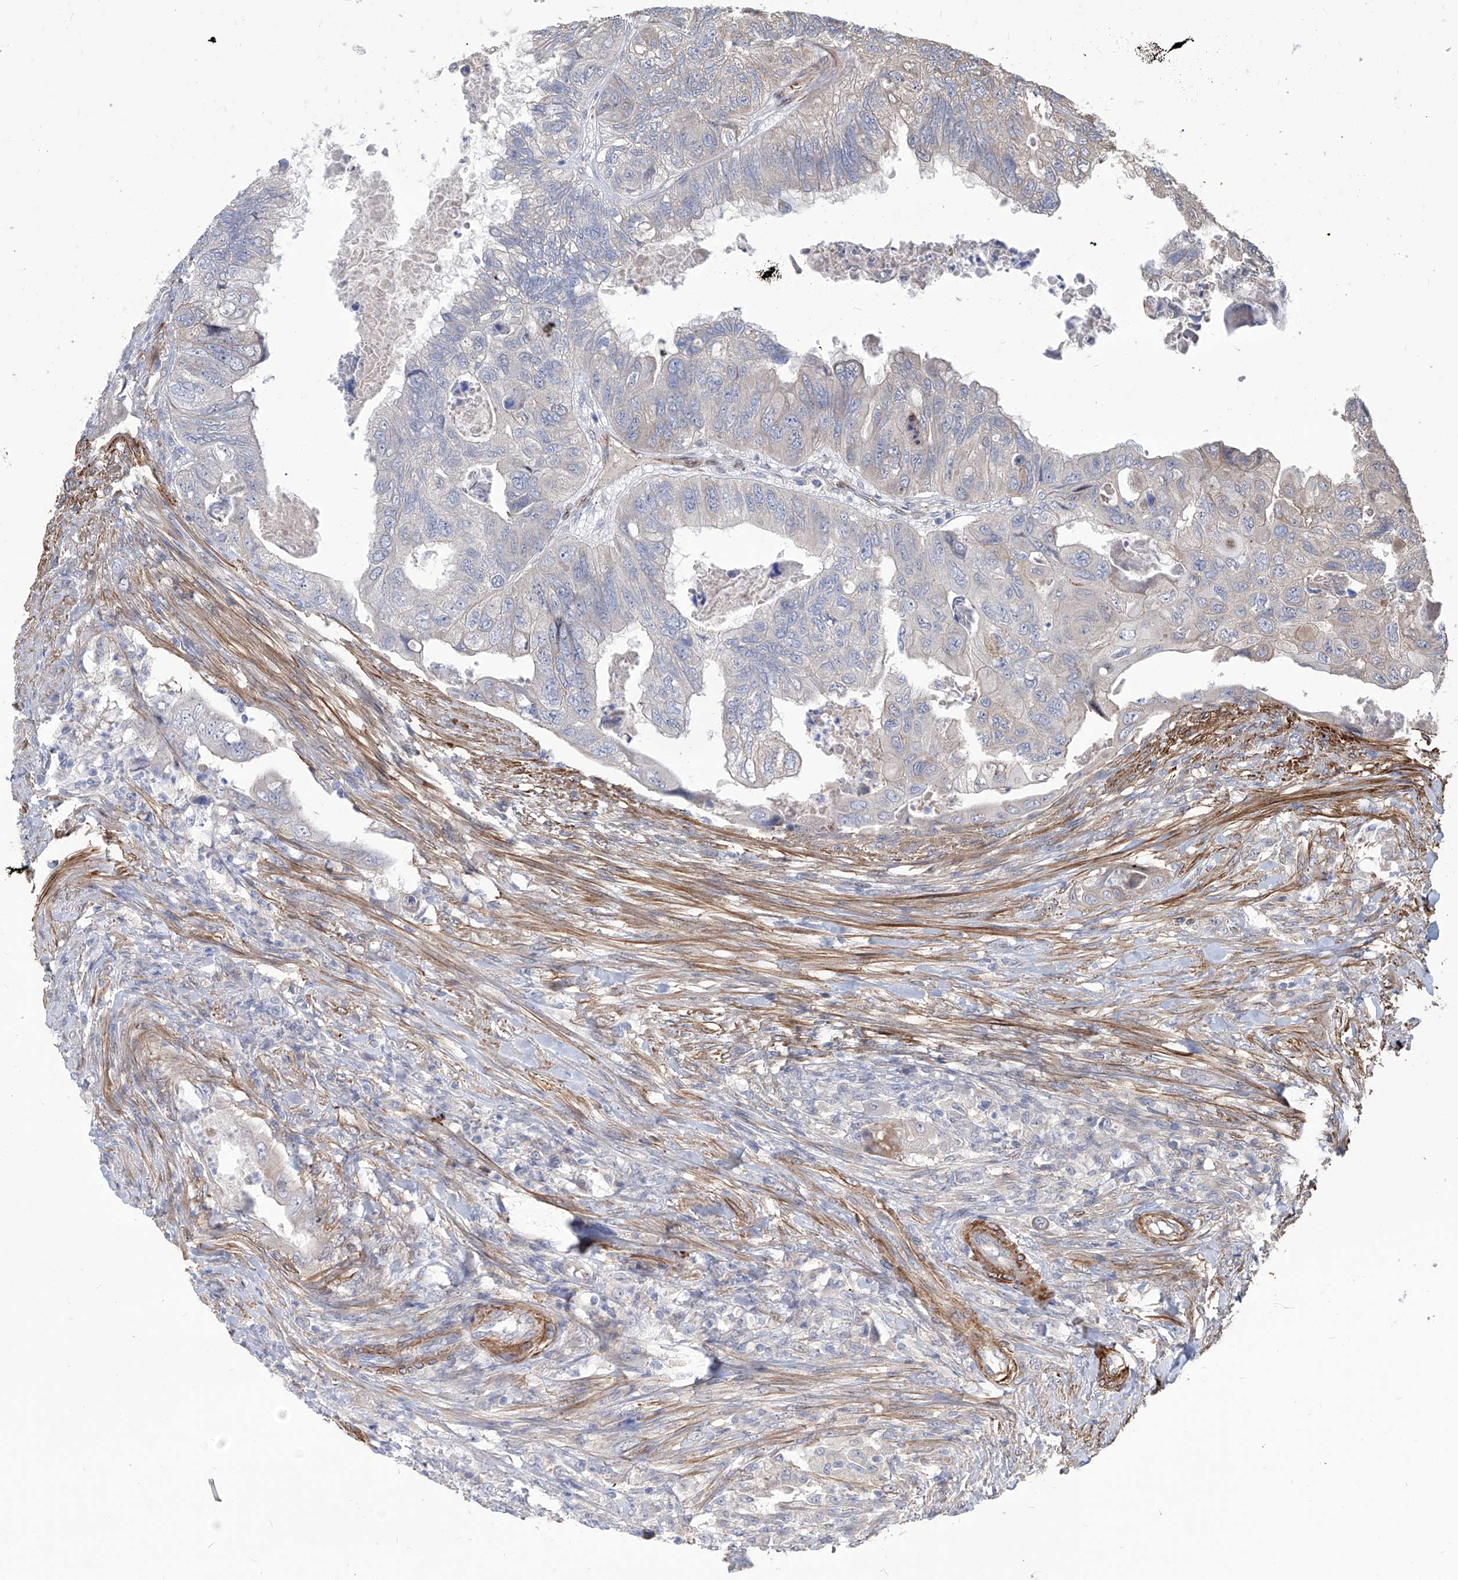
{"staining": {"intensity": "weak", "quantity": "<25%", "location": "cytoplasmic/membranous"}, "tissue": "colorectal cancer", "cell_type": "Tumor cells", "image_type": "cancer", "snomed": [{"axis": "morphology", "description": "Adenocarcinoma, NOS"}, {"axis": "topography", "description": "Rectum"}], "caption": "A micrograph of human adenocarcinoma (colorectal) is negative for staining in tumor cells.", "gene": "FAM83B", "patient": {"sex": "male", "age": 63}}